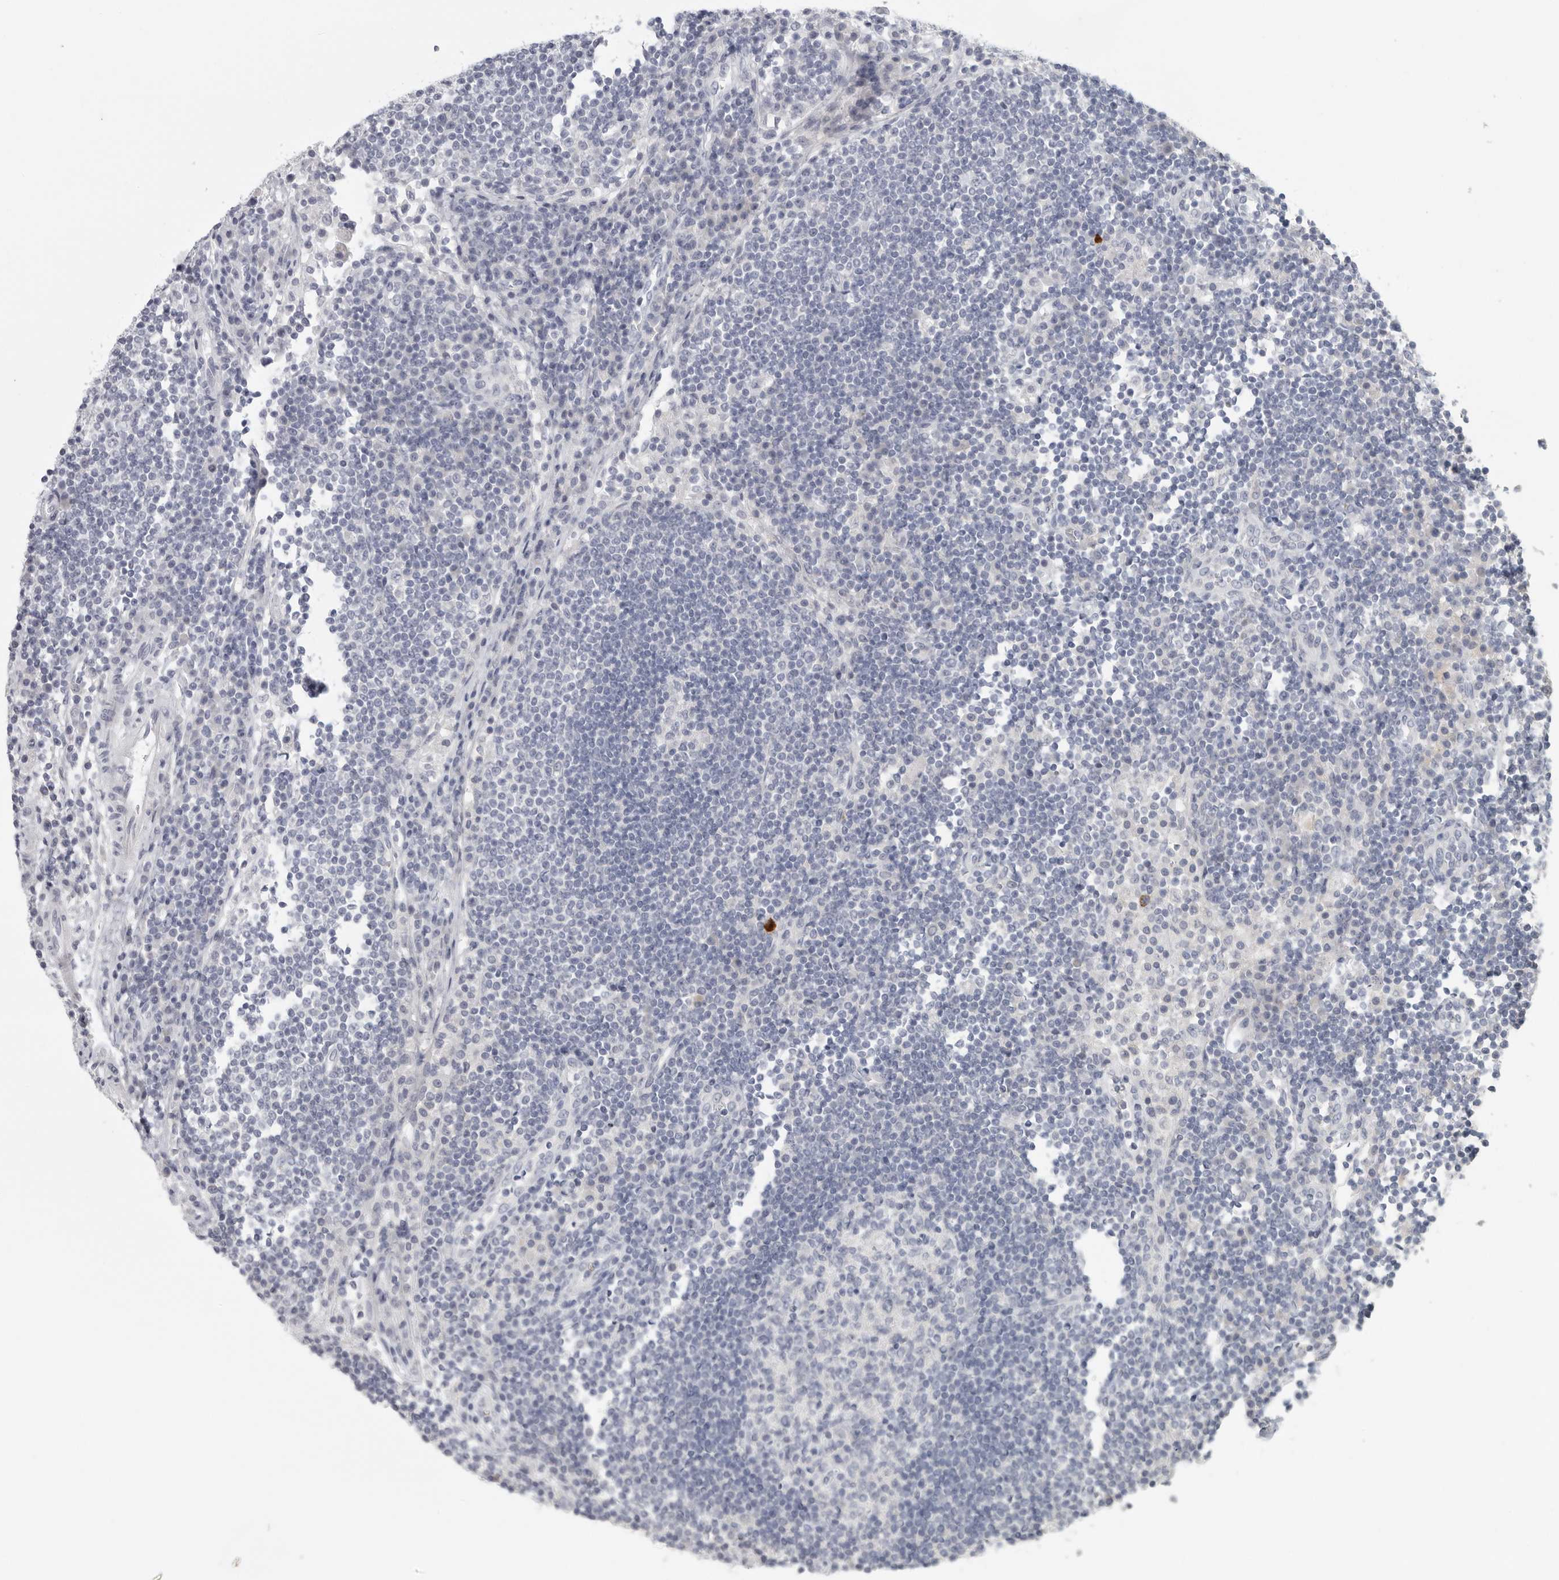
{"staining": {"intensity": "negative", "quantity": "none", "location": "none"}, "tissue": "lymph node", "cell_type": "Germinal center cells", "image_type": "normal", "snomed": [{"axis": "morphology", "description": "Normal tissue, NOS"}, {"axis": "topography", "description": "Lymph node"}], "caption": "An immunohistochemistry histopathology image of normal lymph node is shown. There is no staining in germinal center cells of lymph node.", "gene": "DNAJC11", "patient": {"sex": "female", "age": 53}}